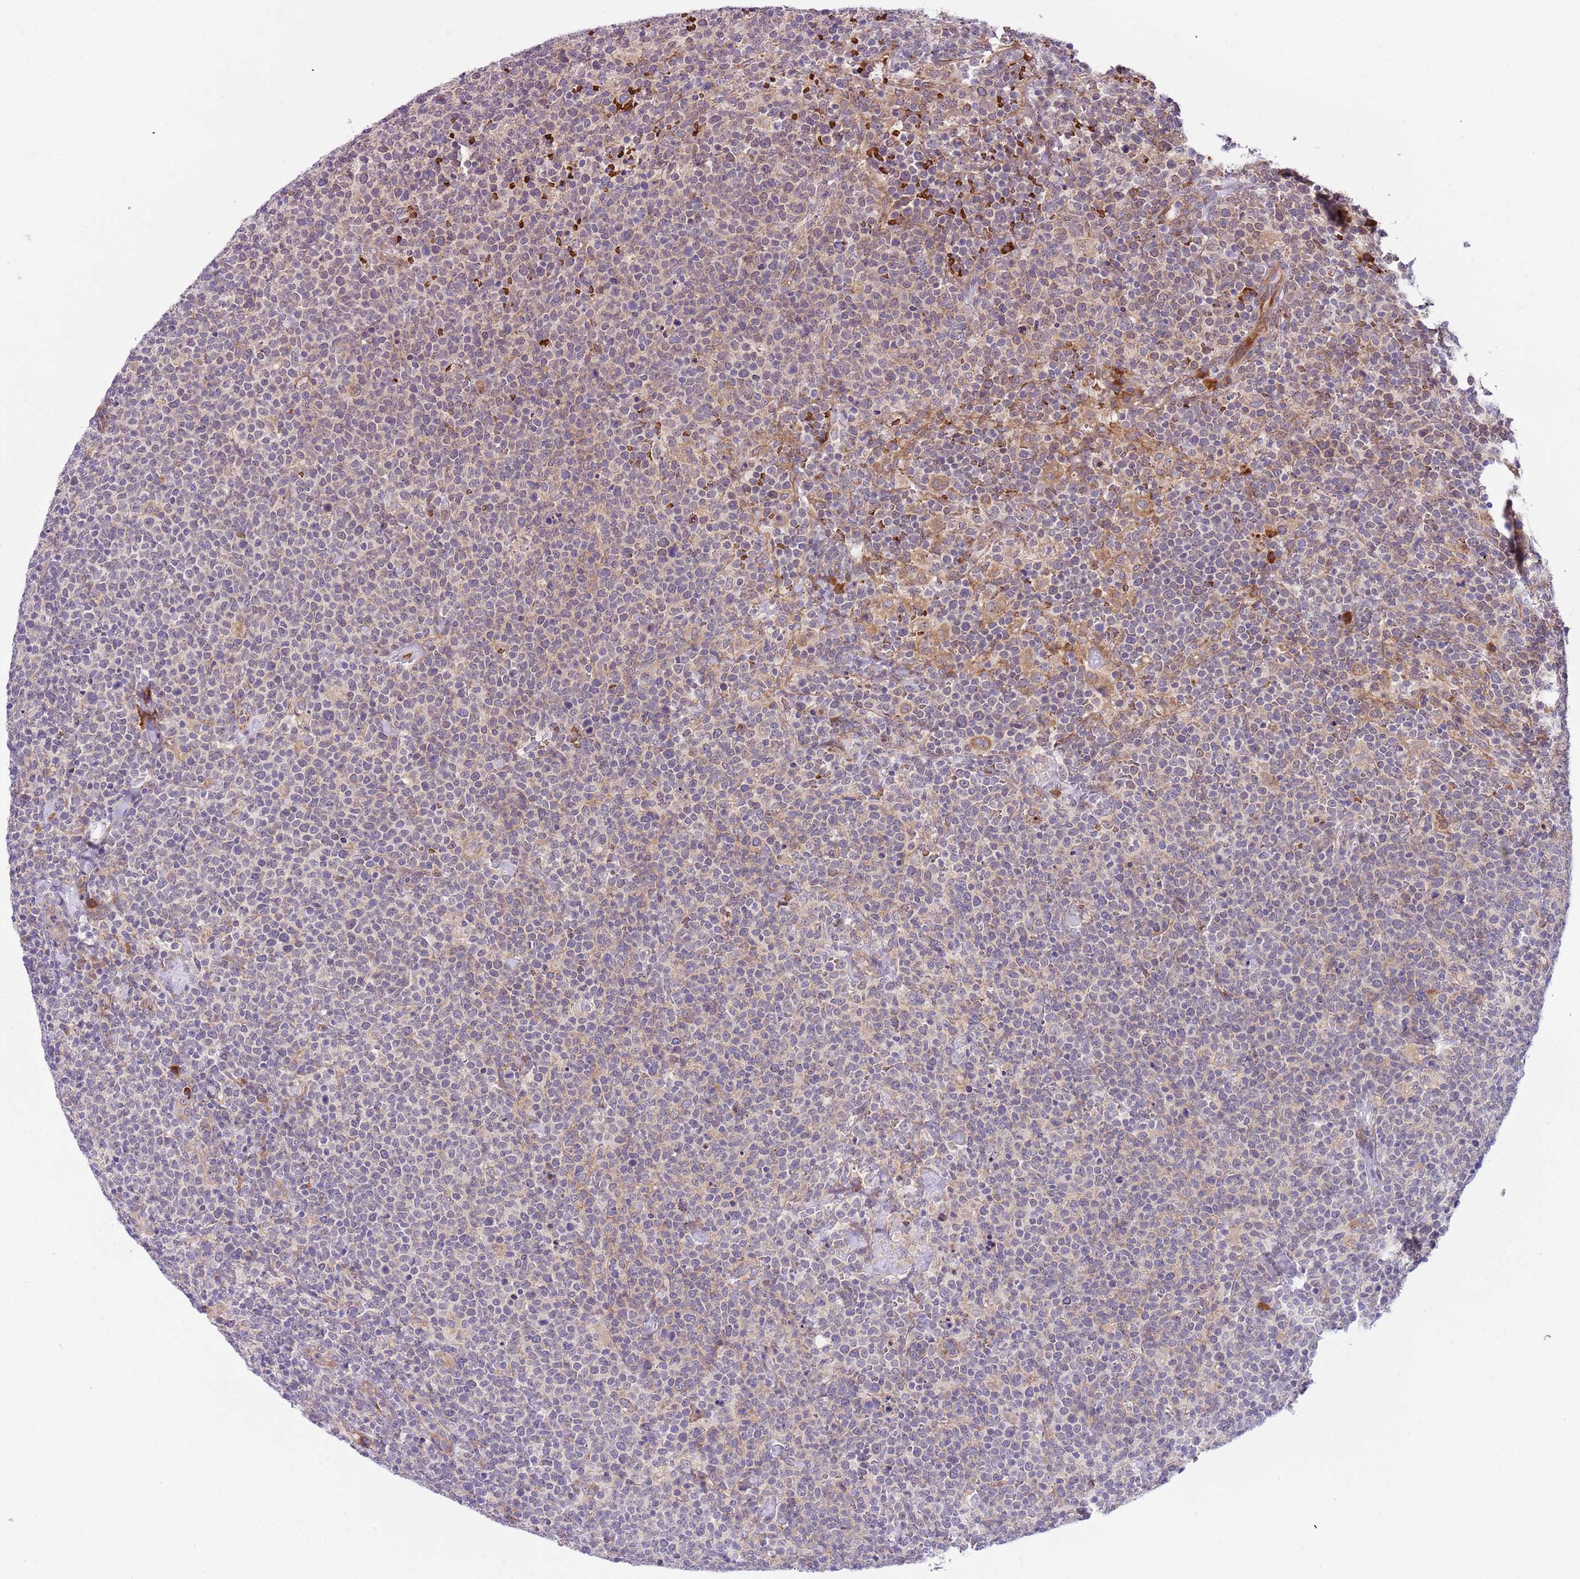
{"staining": {"intensity": "weak", "quantity": "<25%", "location": "cytoplasmic/membranous"}, "tissue": "lymphoma", "cell_type": "Tumor cells", "image_type": "cancer", "snomed": [{"axis": "morphology", "description": "Malignant lymphoma, non-Hodgkin's type, High grade"}, {"axis": "topography", "description": "Lymph node"}], "caption": "Tumor cells show no significant protein staining in malignant lymphoma, non-Hodgkin's type (high-grade). (DAB (3,3'-diaminobenzidine) immunohistochemistry (IHC) visualized using brightfield microscopy, high magnification).", "gene": "VWCE", "patient": {"sex": "male", "age": 61}}